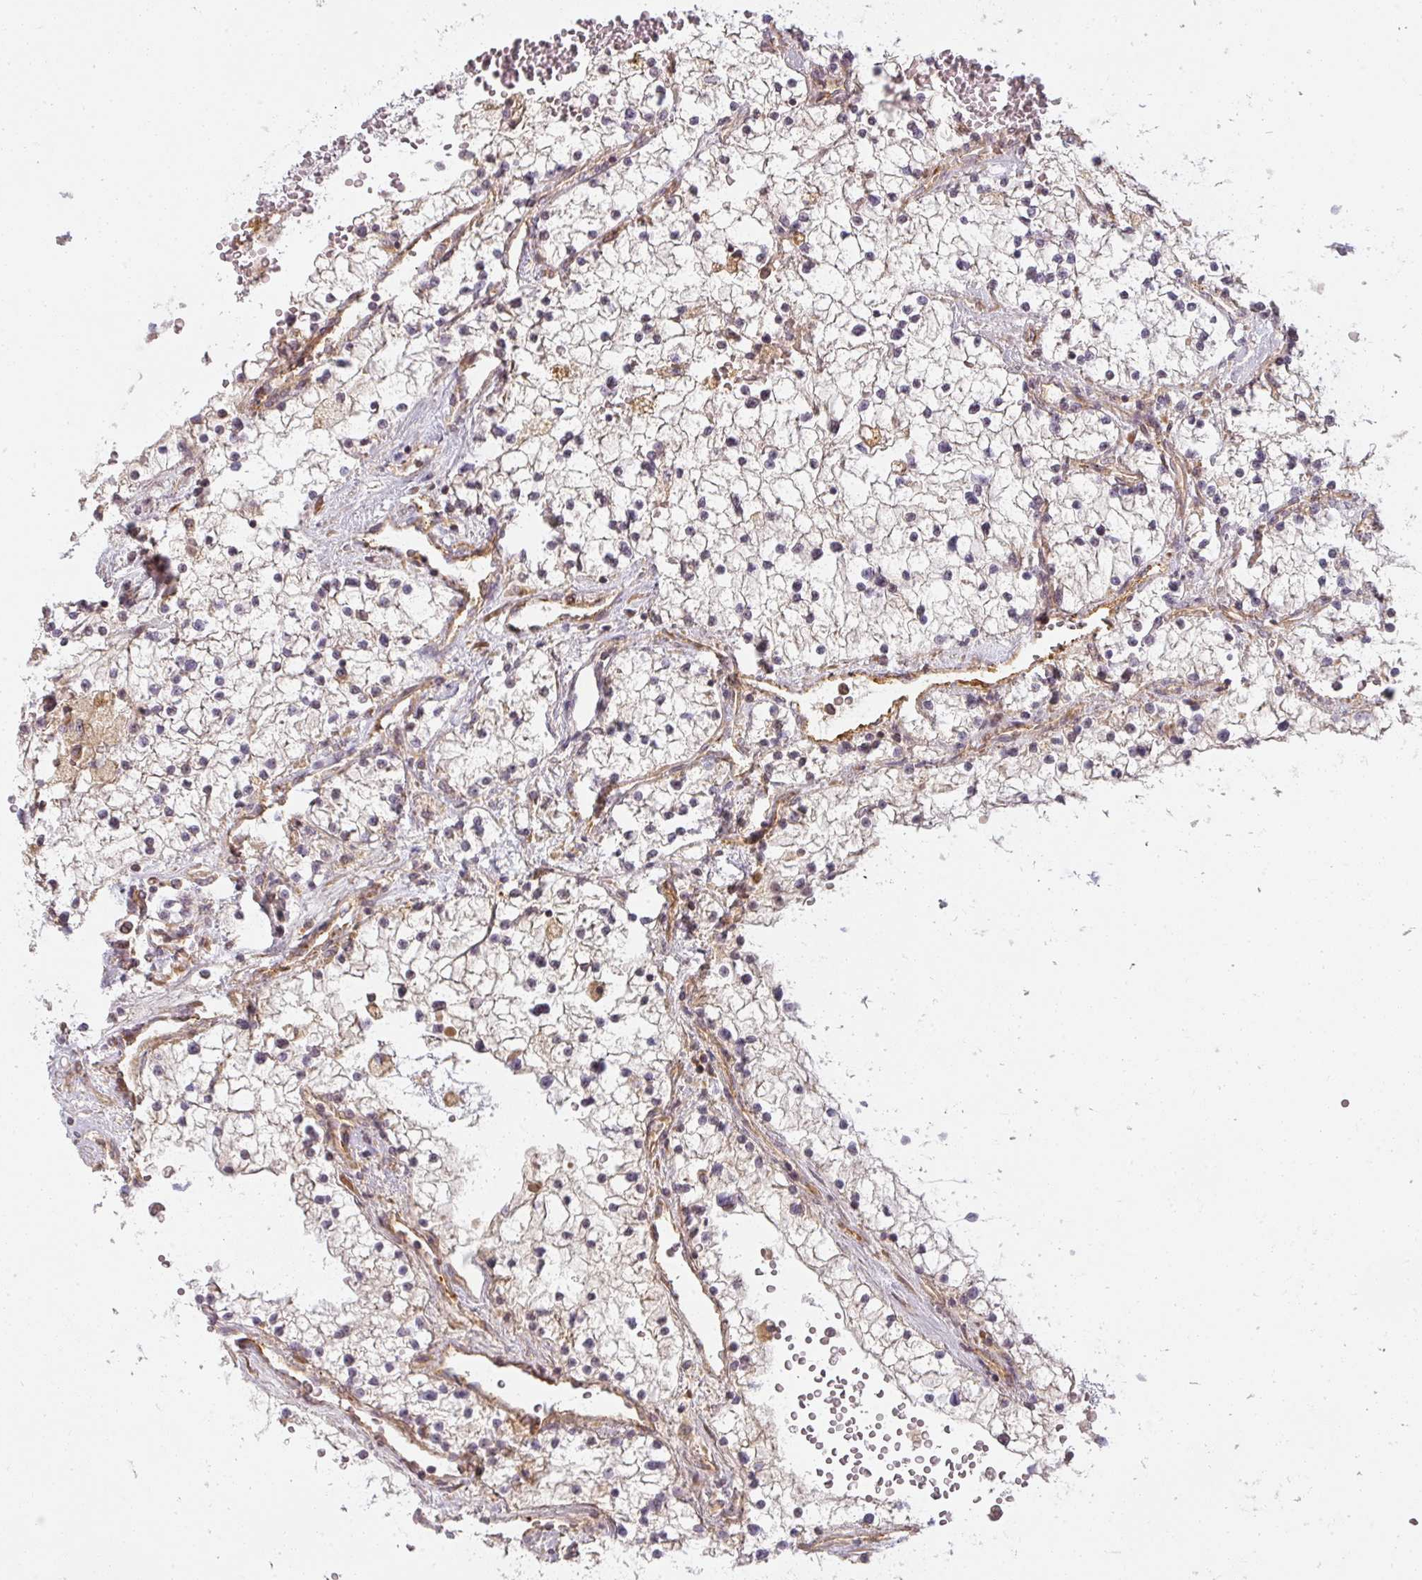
{"staining": {"intensity": "weak", "quantity": "<25%", "location": "cytoplasmic/membranous"}, "tissue": "renal cancer", "cell_type": "Tumor cells", "image_type": "cancer", "snomed": [{"axis": "morphology", "description": "Normal tissue, NOS"}, {"axis": "morphology", "description": "Adenocarcinoma, NOS"}, {"axis": "topography", "description": "Kidney"}], "caption": "This is an immunohistochemistry (IHC) photomicrograph of renal cancer. There is no expression in tumor cells.", "gene": "CNOT1", "patient": {"sex": "male", "age": 68}}